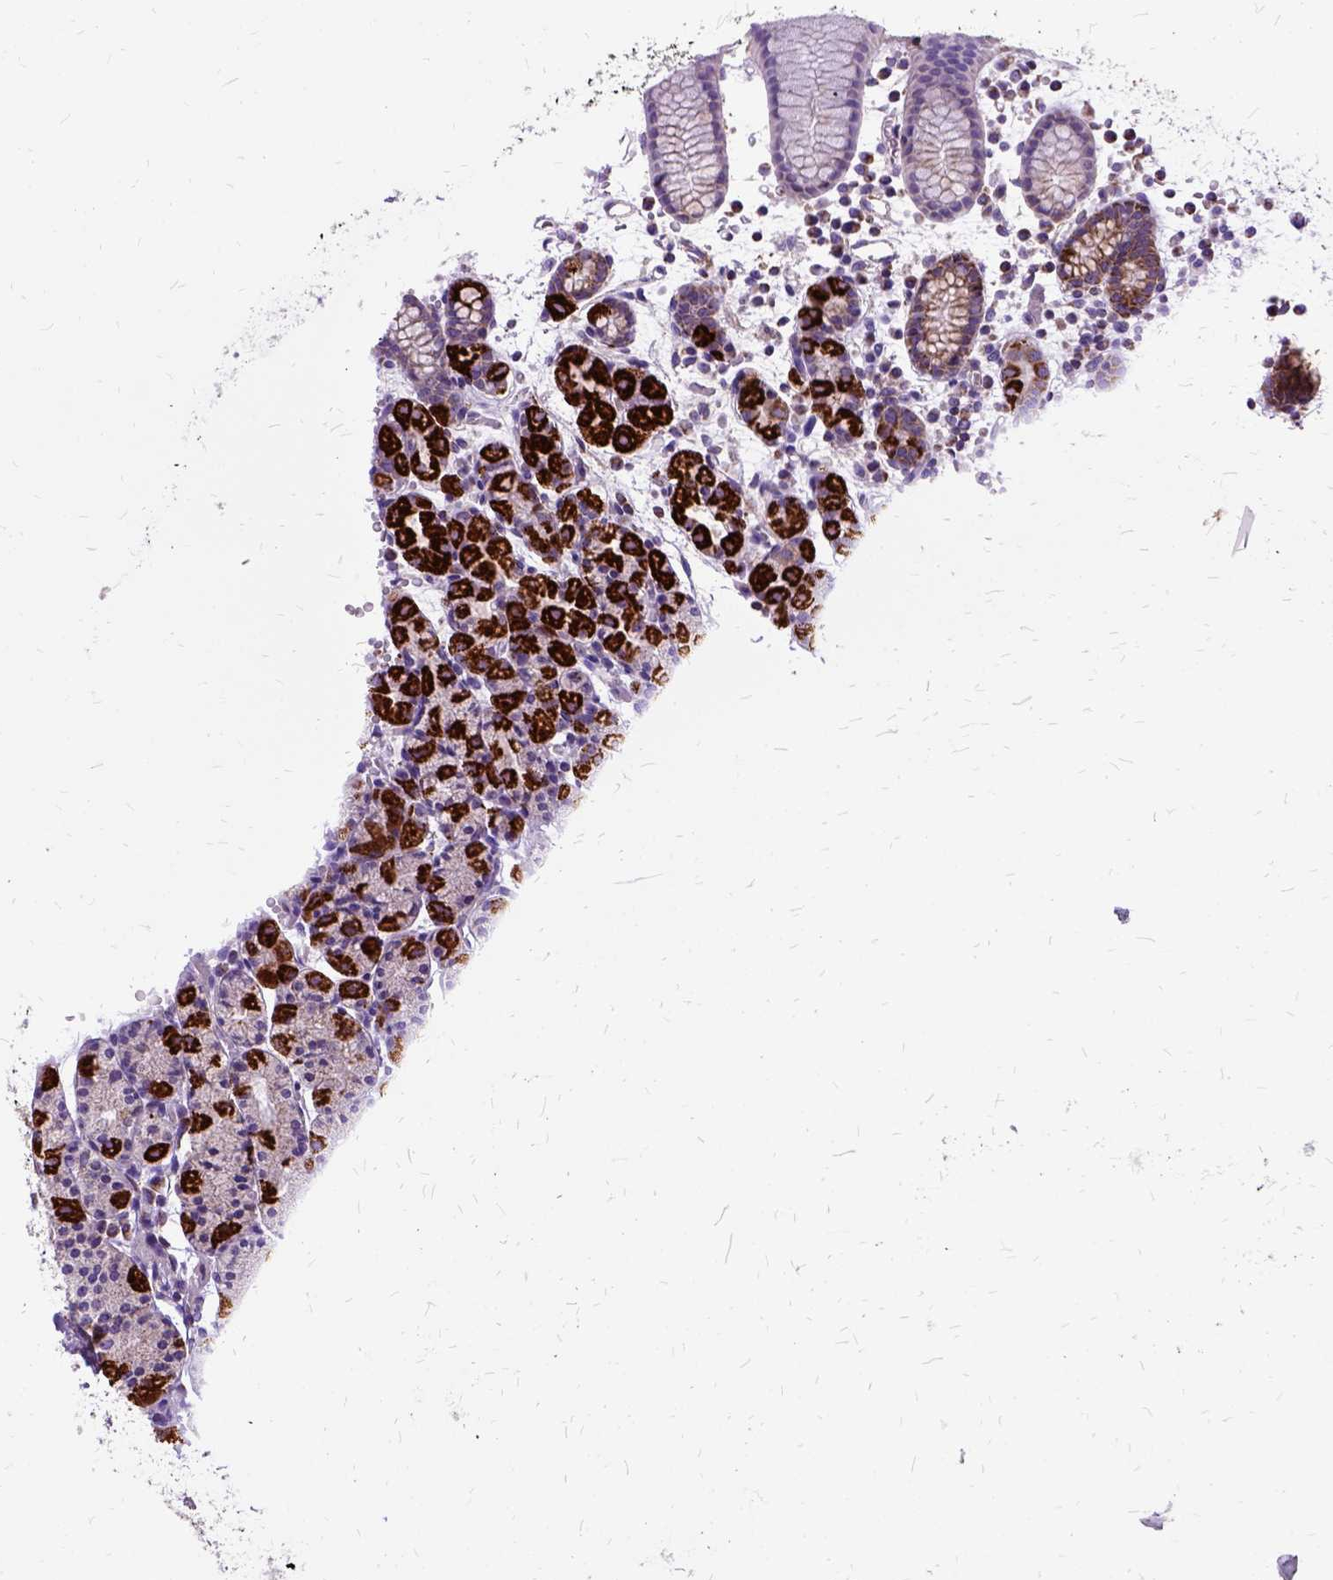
{"staining": {"intensity": "strong", "quantity": ">75%", "location": "cytoplasmic/membranous"}, "tissue": "stomach", "cell_type": "Glandular cells", "image_type": "normal", "snomed": [{"axis": "morphology", "description": "Normal tissue, NOS"}, {"axis": "topography", "description": "Stomach, upper"}, {"axis": "topography", "description": "Stomach"}], "caption": "Approximately >75% of glandular cells in unremarkable human stomach demonstrate strong cytoplasmic/membranous protein staining as visualized by brown immunohistochemical staining.", "gene": "OXCT1", "patient": {"sex": "male", "age": 62}}